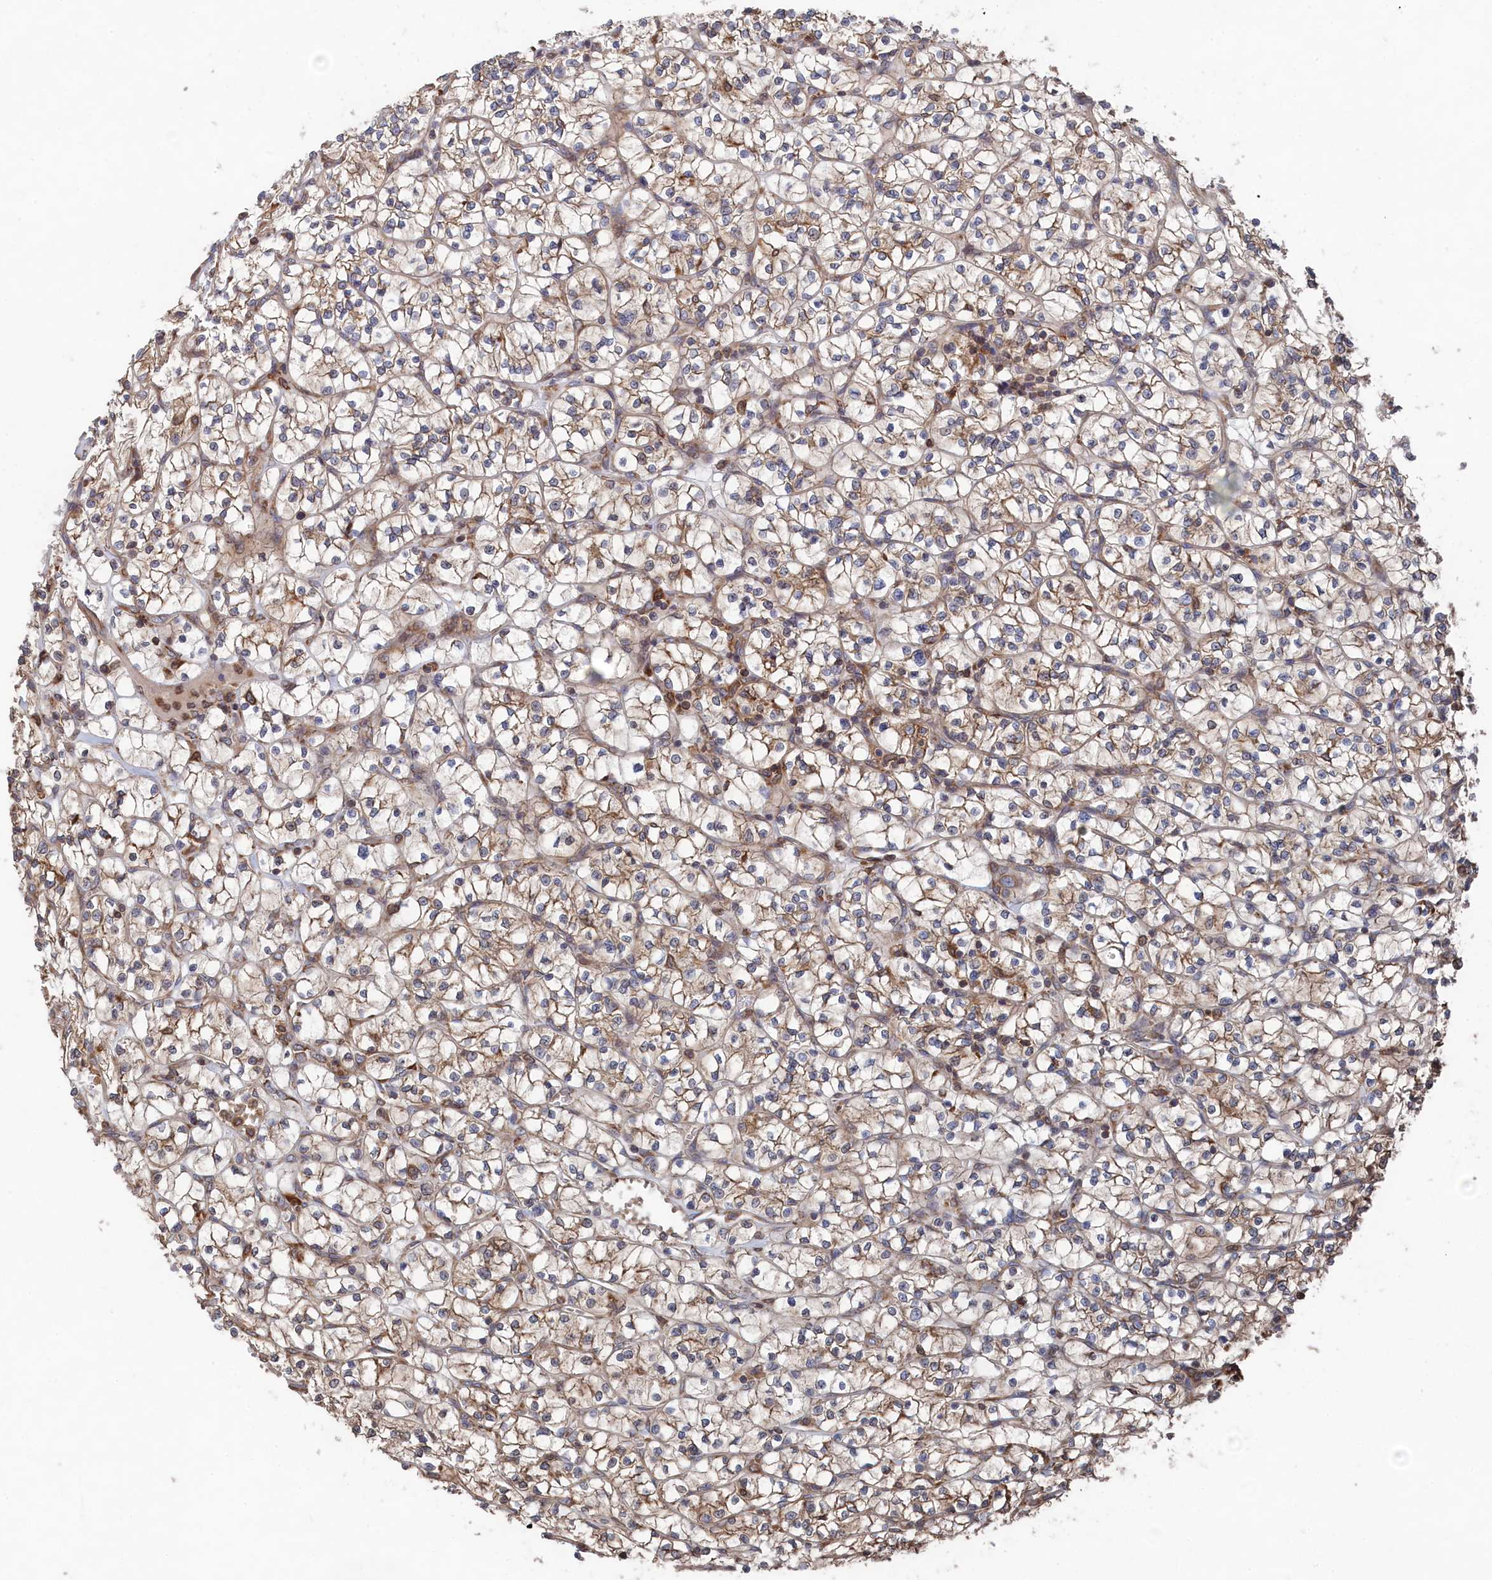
{"staining": {"intensity": "weak", "quantity": ">75%", "location": "cytoplasmic/membranous"}, "tissue": "renal cancer", "cell_type": "Tumor cells", "image_type": "cancer", "snomed": [{"axis": "morphology", "description": "Adenocarcinoma, NOS"}, {"axis": "topography", "description": "Kidney"}], "caption": "IHC of human renal cancer displays low levels of weak cytoplasmic/membranous staining in approximately >75% of tumor cells.", "gene": "BPIFB6", "patient": {"sex": "female", "age": 64}}